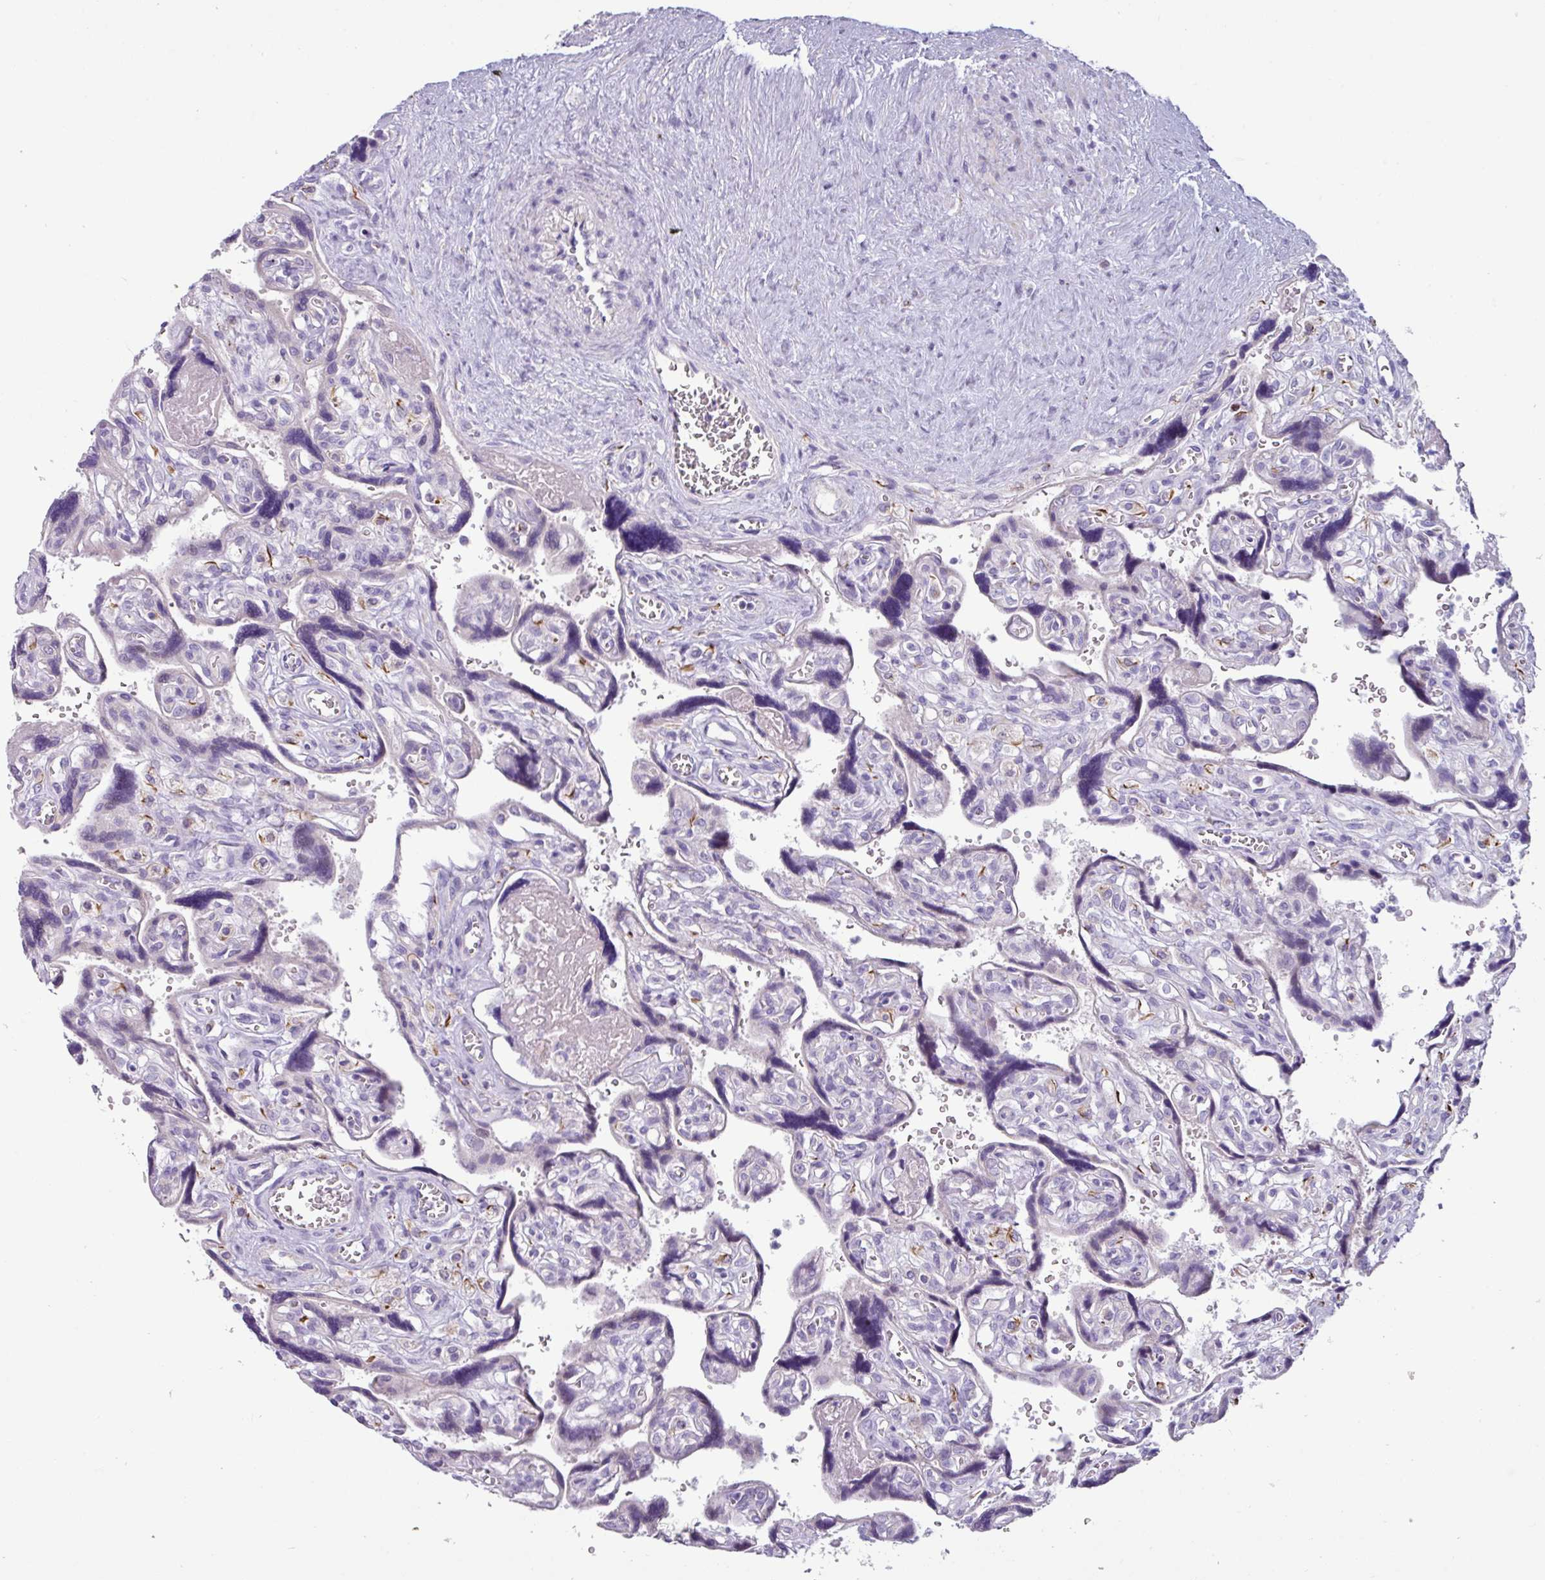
{"staining": {"intensity": "weak", "quantity": "25%-75%", "location": "cytoplasmic/membranous"}, "tissue": "placenta", "cell_type": "Decidual cells", "image_type": "normal", "snomed": [{"axis": "morphology", "description": "Normal tissue, NOS"}, {"axis": "topography", "description": "Placenta"}], "caption": "High-power microscopy captured an immunohistochemistry (IHC) photomicrograph of unremarkable placenta, revealing weak cytoplasmic/membranous expression in about 25%-75% of decidual cells.", "gene": "RGS16", "patient": {"sex": "female", "age": 39}}